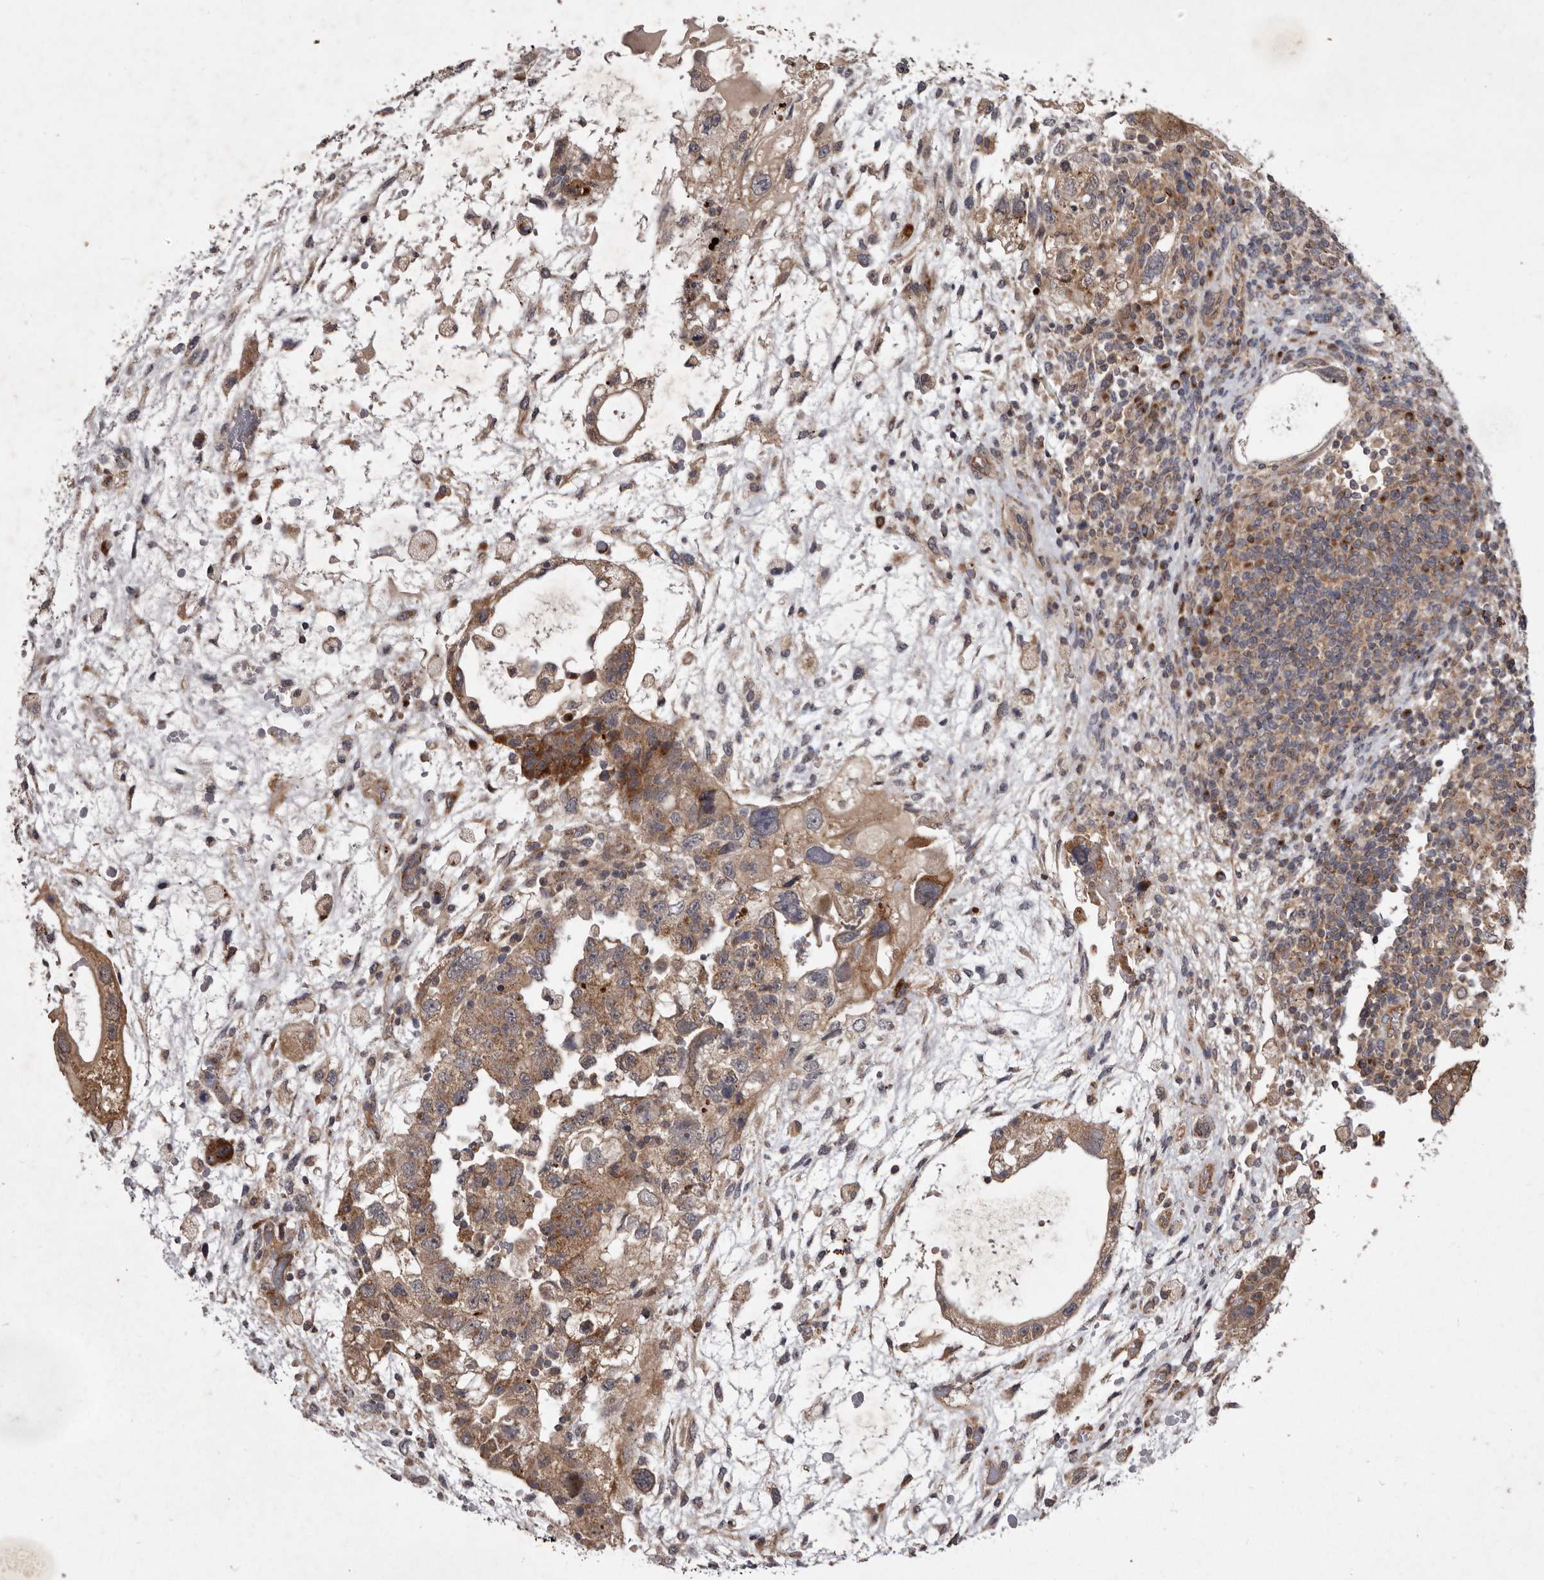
{"staining": {"intensity": "moderate", "quantity": ">75%", "location": "cytoplasmic/membranous"}, "tissue": "testis cancer", "cell_type": "Tumor cells", "image_type": "cancer", "snomed": [{"axis": "morphology", "description": "Carcinoma, Embryonal, NOS"}, {"axis": "topography", "description": "Testis"}], "caption": "A high-resolution photomicrograph shows immunohistochemistry (IHC) staining of testis embryonal carcinoma, which reveals moderate cytoplasmic/membranous expression in about >75% of tumor cells.", "gene": "FLAD1", "patient": {"sex": "male", "age": 36}}